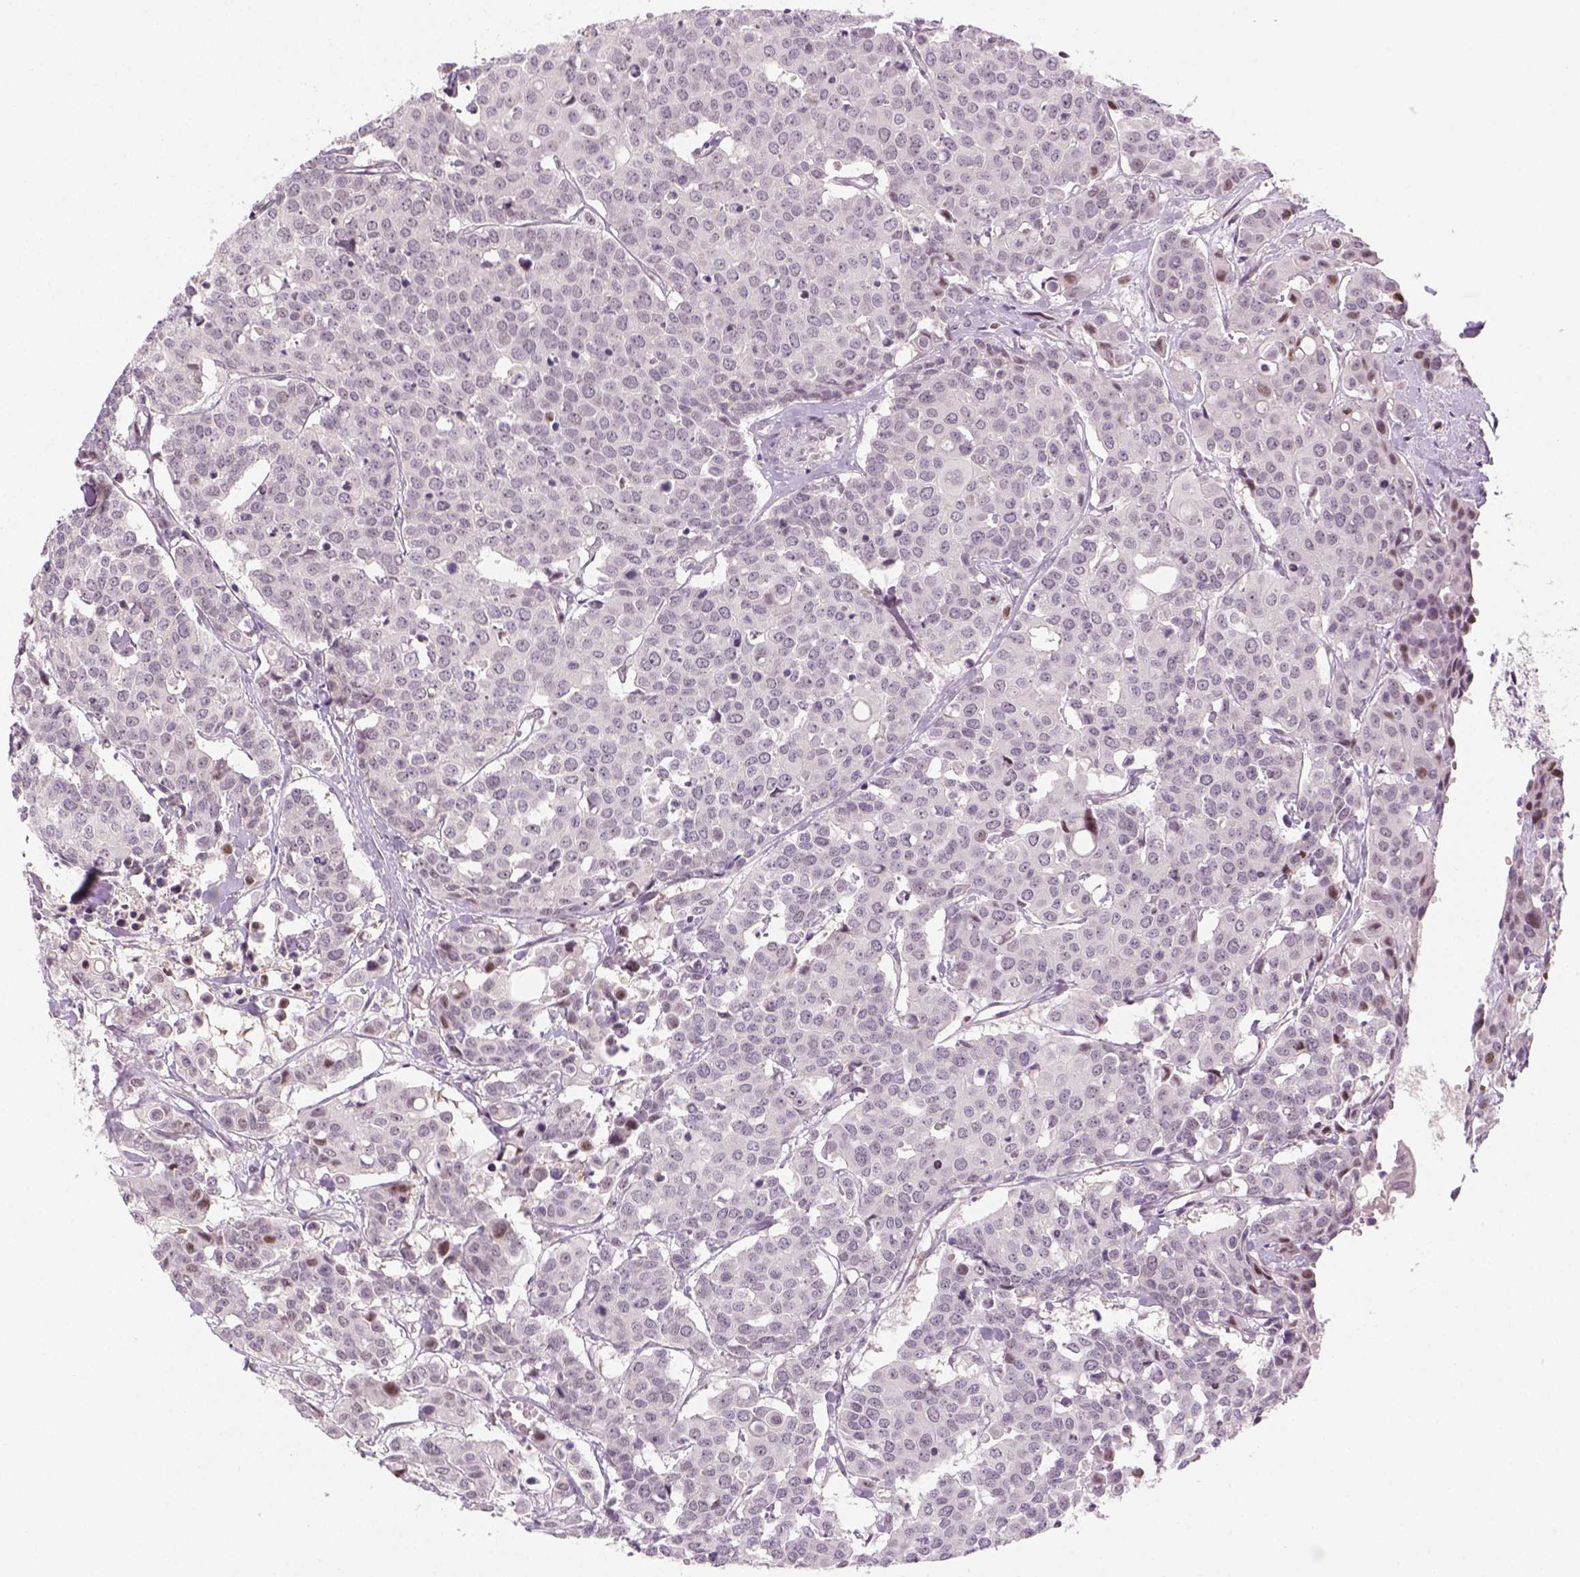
{"staining": {"intensity": "negative", "quantity": "none", "location": "none"}, "tissue": "carcinoid", "cell_type": "Tumor cells", "image_type": "cancer", "snomed": [{"axis": "morphology", "description": "Carcinoid, malignant, NOS"}, {"axis": "topography", "description": "Colon"}], "caption": "The image demonstrates no staining of tumor cells in carcinoid (malignant).", "gene": "MAGEB3", "patient": {"sex": "male", "age": 81}}